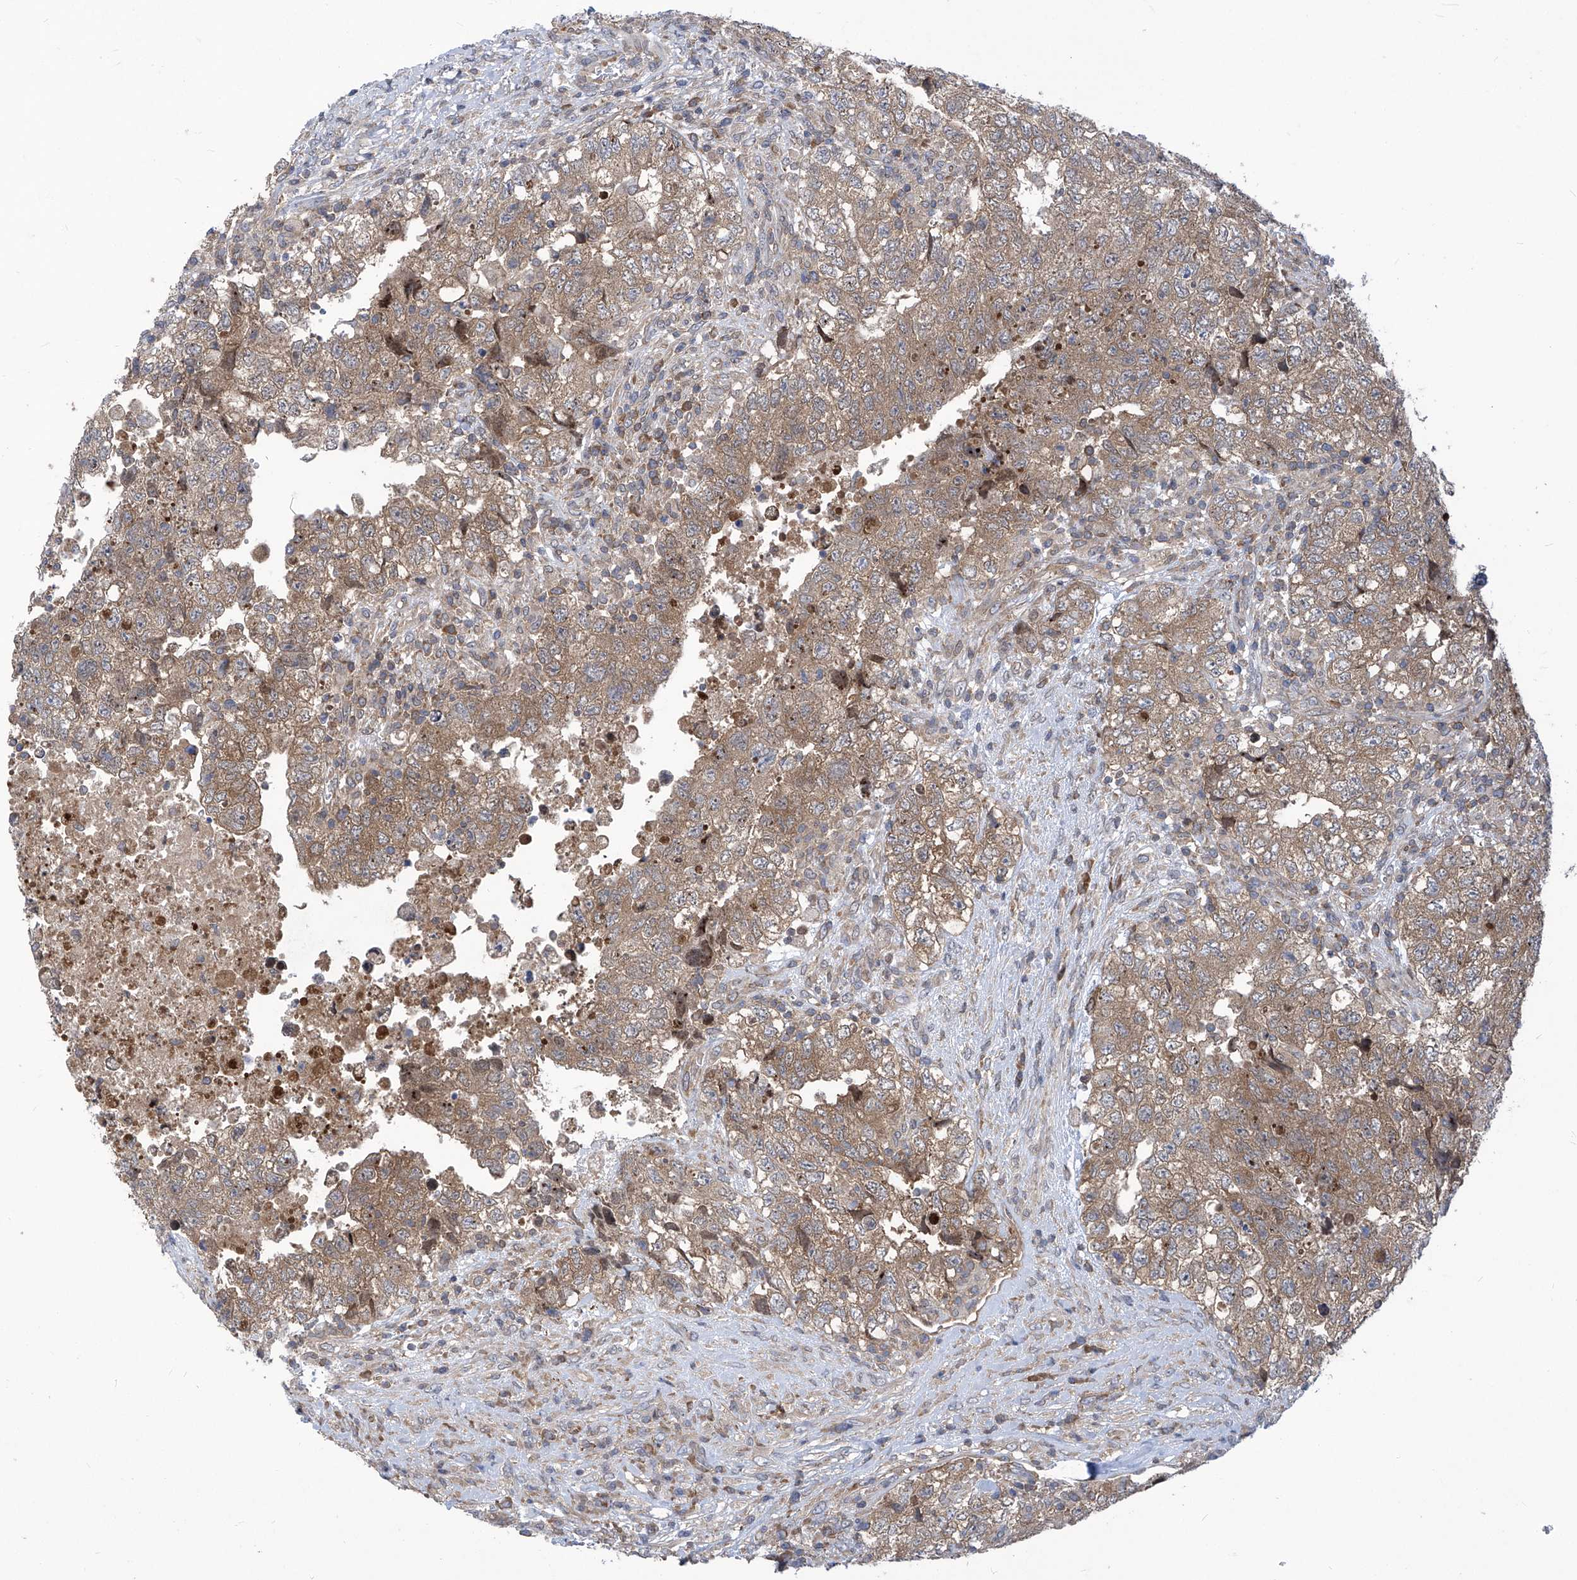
{"staining": {"intensity": "weak", "quantity": ">75%", "location": "cytoplasmic/membranous"}, "tissue": "testis cancer", "cell_type": "Tumor cells", "image_type": "cancer", "snomed": [{"axis": "morphology", "description": "Carcinoma, Embryonal, NOS"}, {"axis": "topography", "description": "Testis"}], "caption": "Testis embryonal carcinoma stained with a protein marker shows weak staining in tumor cells.", "gene": "EIF3M", "patient": {"sex": "male", "age": 37}}